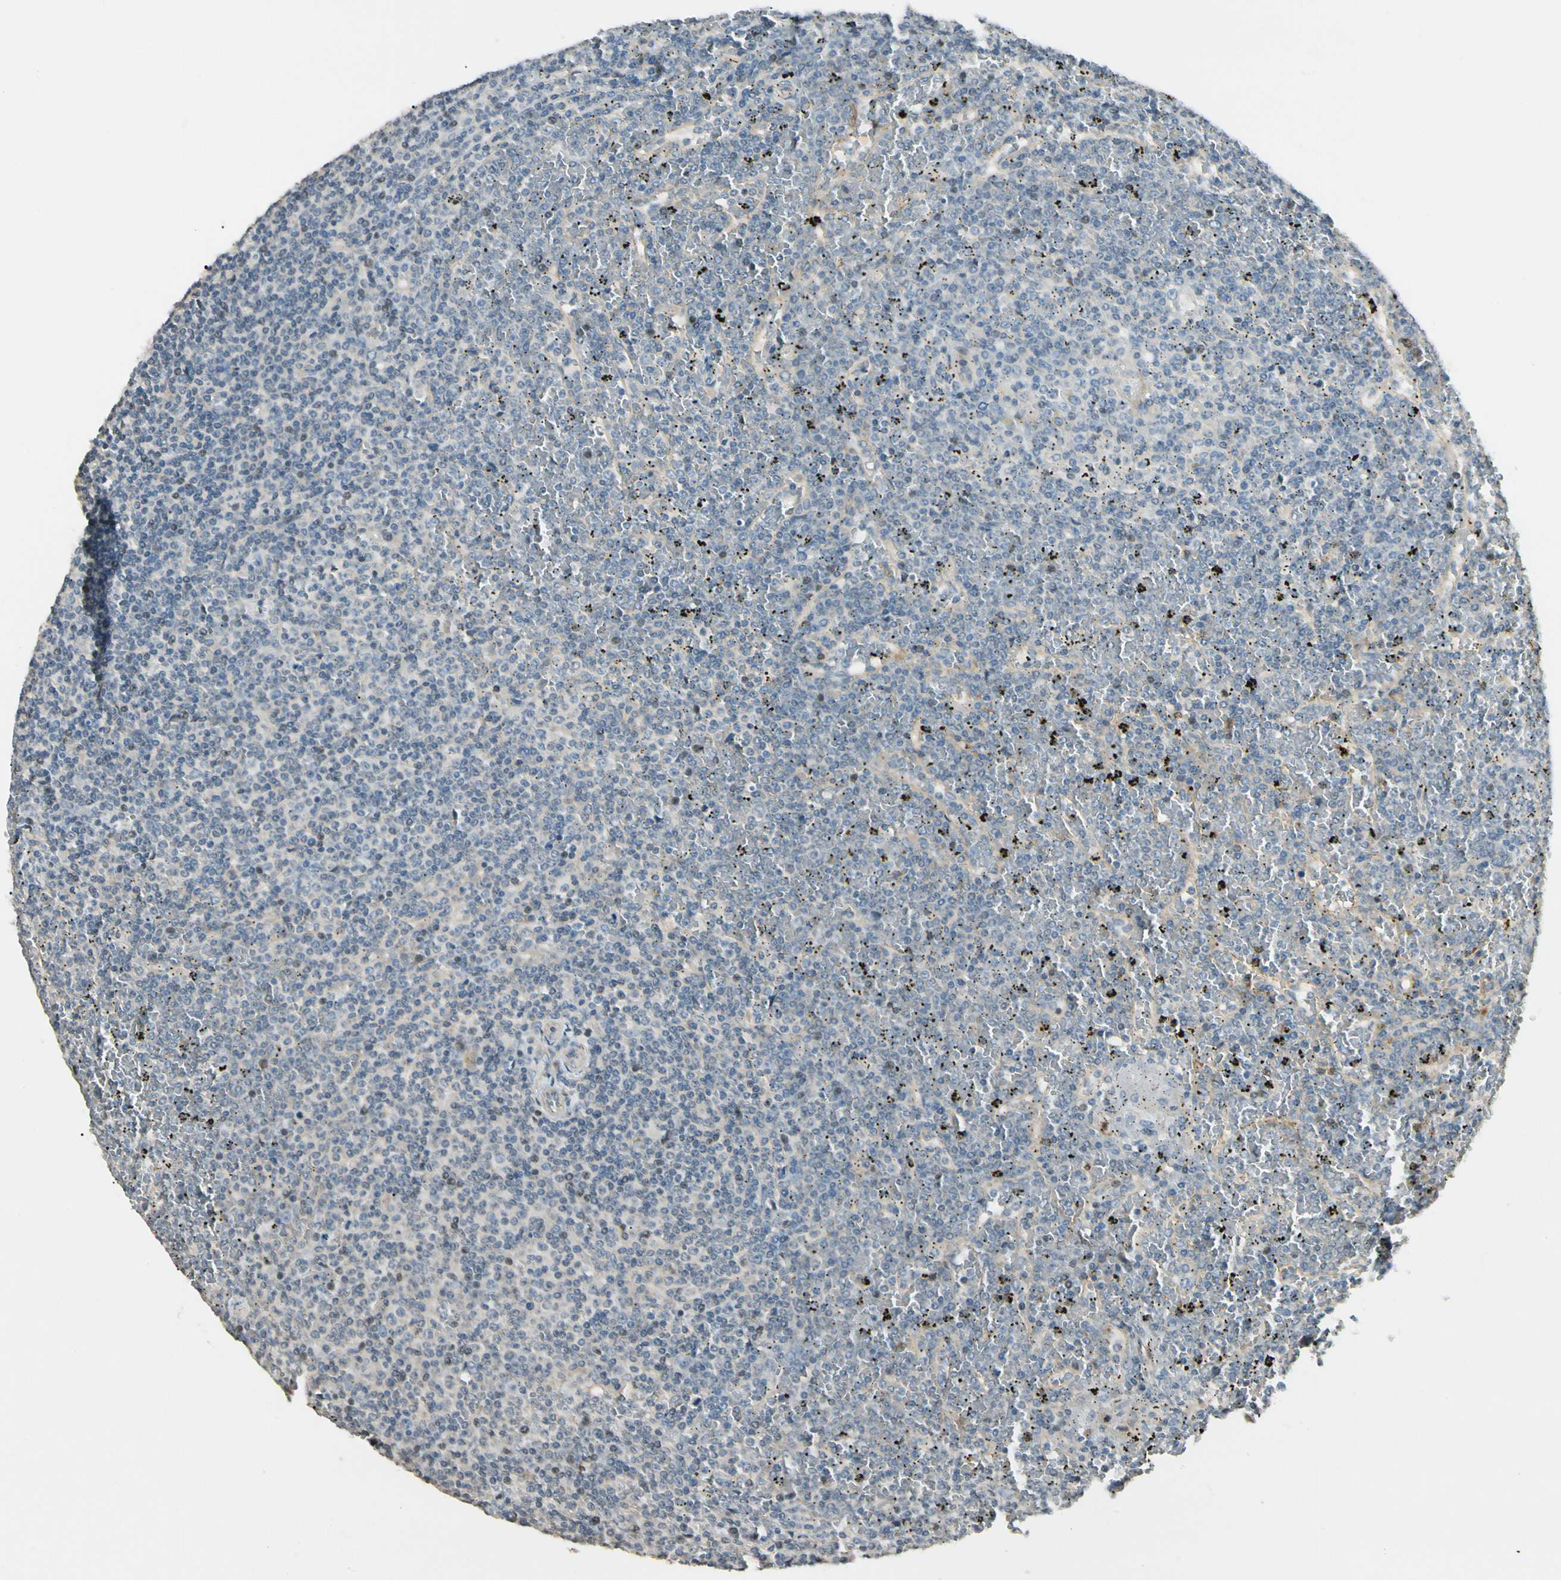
{"staining": {"intensity": "weak", "quantity": "<25%", "location": "cytoplasmic/membranous"}, "tissue": "lymphoma", "cell_type": "Tumor cells", "image_type": "cancer", "snomed": [{"axis": "morphology", "description": "Malignant lymphoma, non-Hodgkin's type, Low grade"}, {"axis": "topography", "description": "Spleen"}], "caption": "This is an immunohistochemistry histopathology image of malignant lymphoma, non-Hodgkin's type (low-grade). There is no positivity in tumor cells.", "gene": "P3H2", "patient": {"sex": "female", "age": 19}}